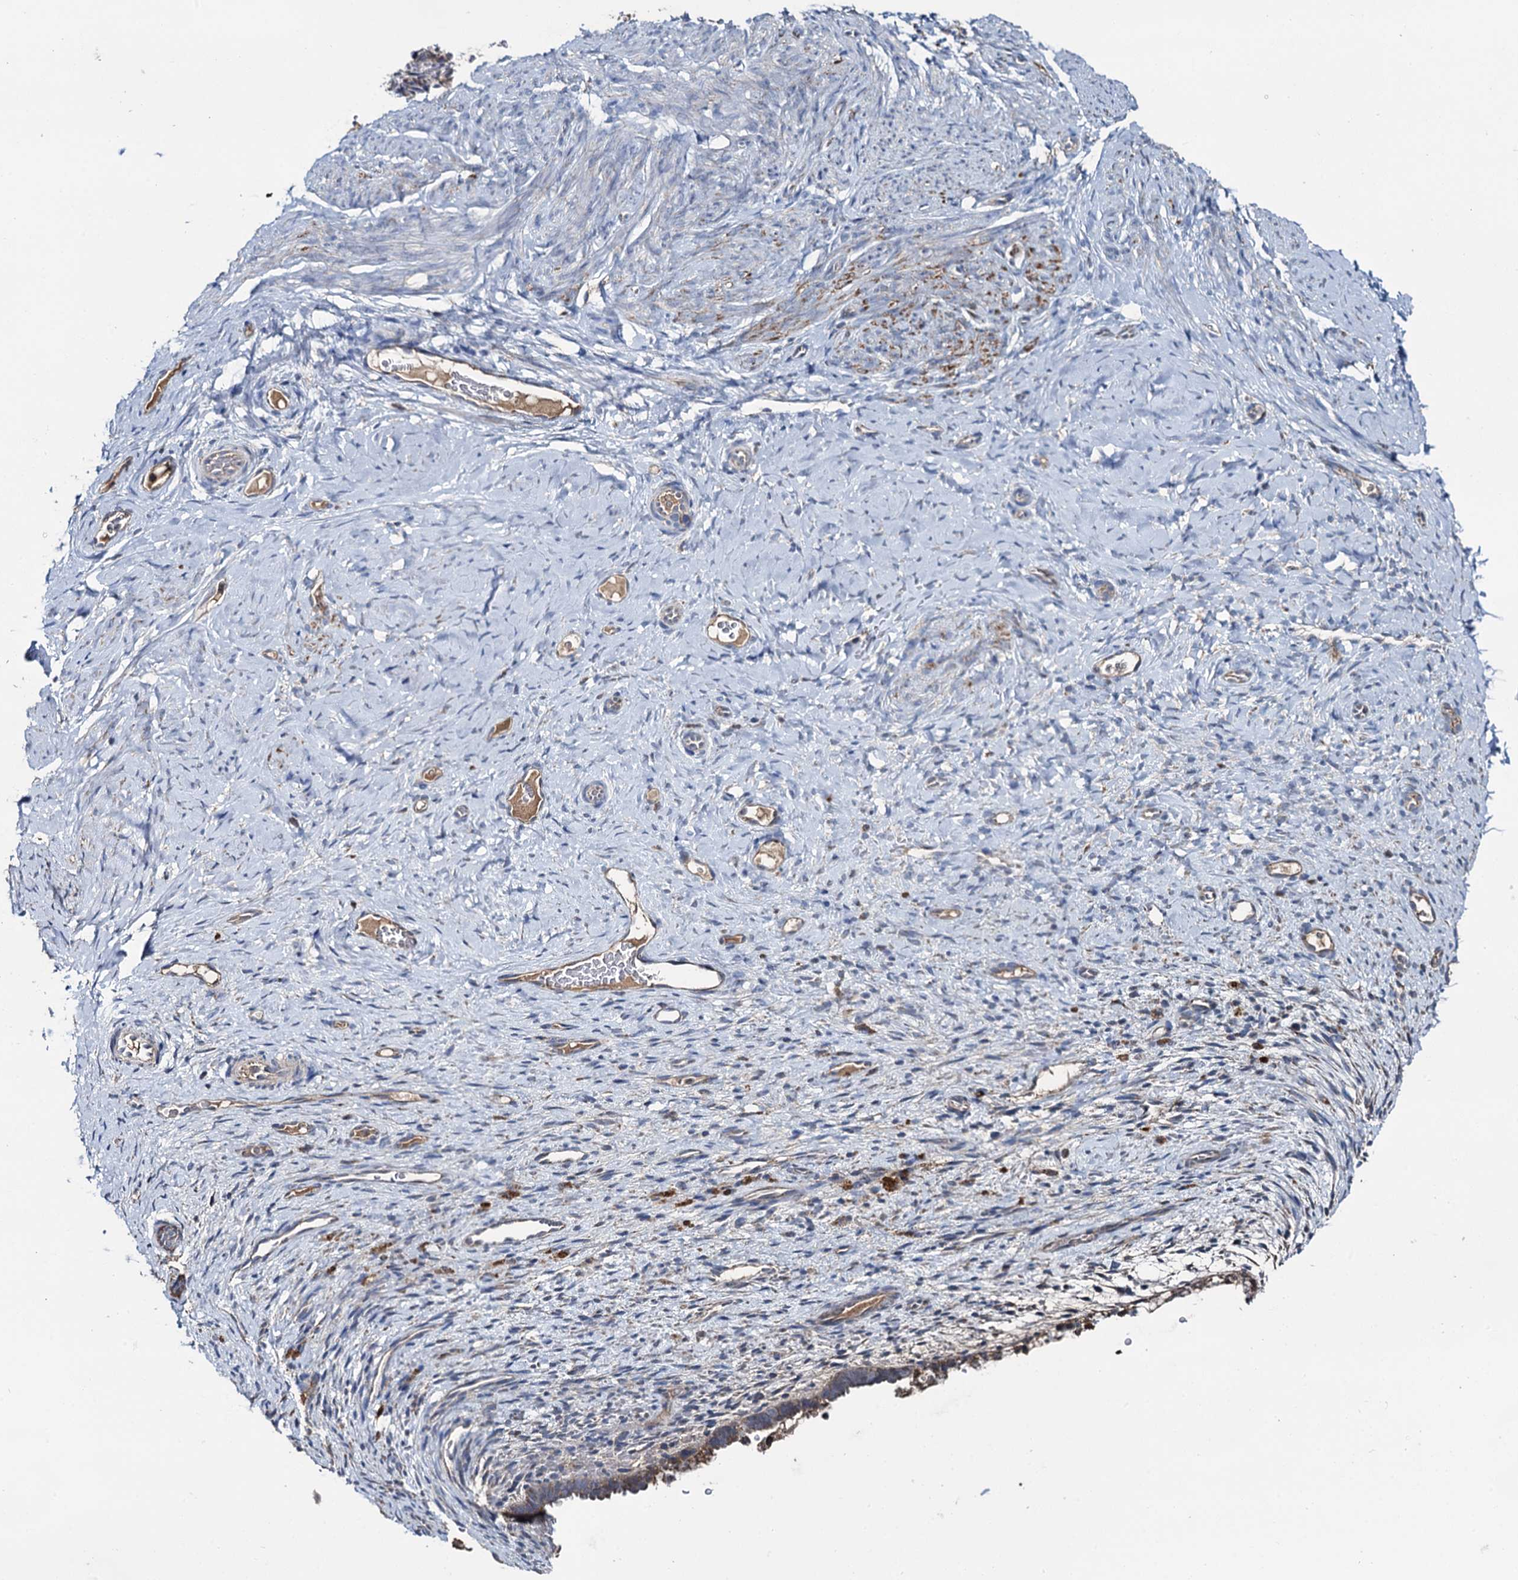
{"staining": {"intensity": "negative", "quantity": "none", "location": "none"}, "tissue": "endometrium", "cell_type": "Cells in endometrial stroma", "image_type": "normal", "snomed": [{"axis": "morphology", "description": "Normal tissue, NOS"}, {"axis": "topography", "description": "Endometrium"}], "caption": "Micrograph shows no protein expression in cells in endometrial stroma of benign endometrium. The staining was performed using DAB to visualize the protein expression in brown, while the nuclei were stained in blue with hematoxylin (Magnification: 20x).", "gene": "METTL4", "patient": {"sex": "female", "age": 65}}